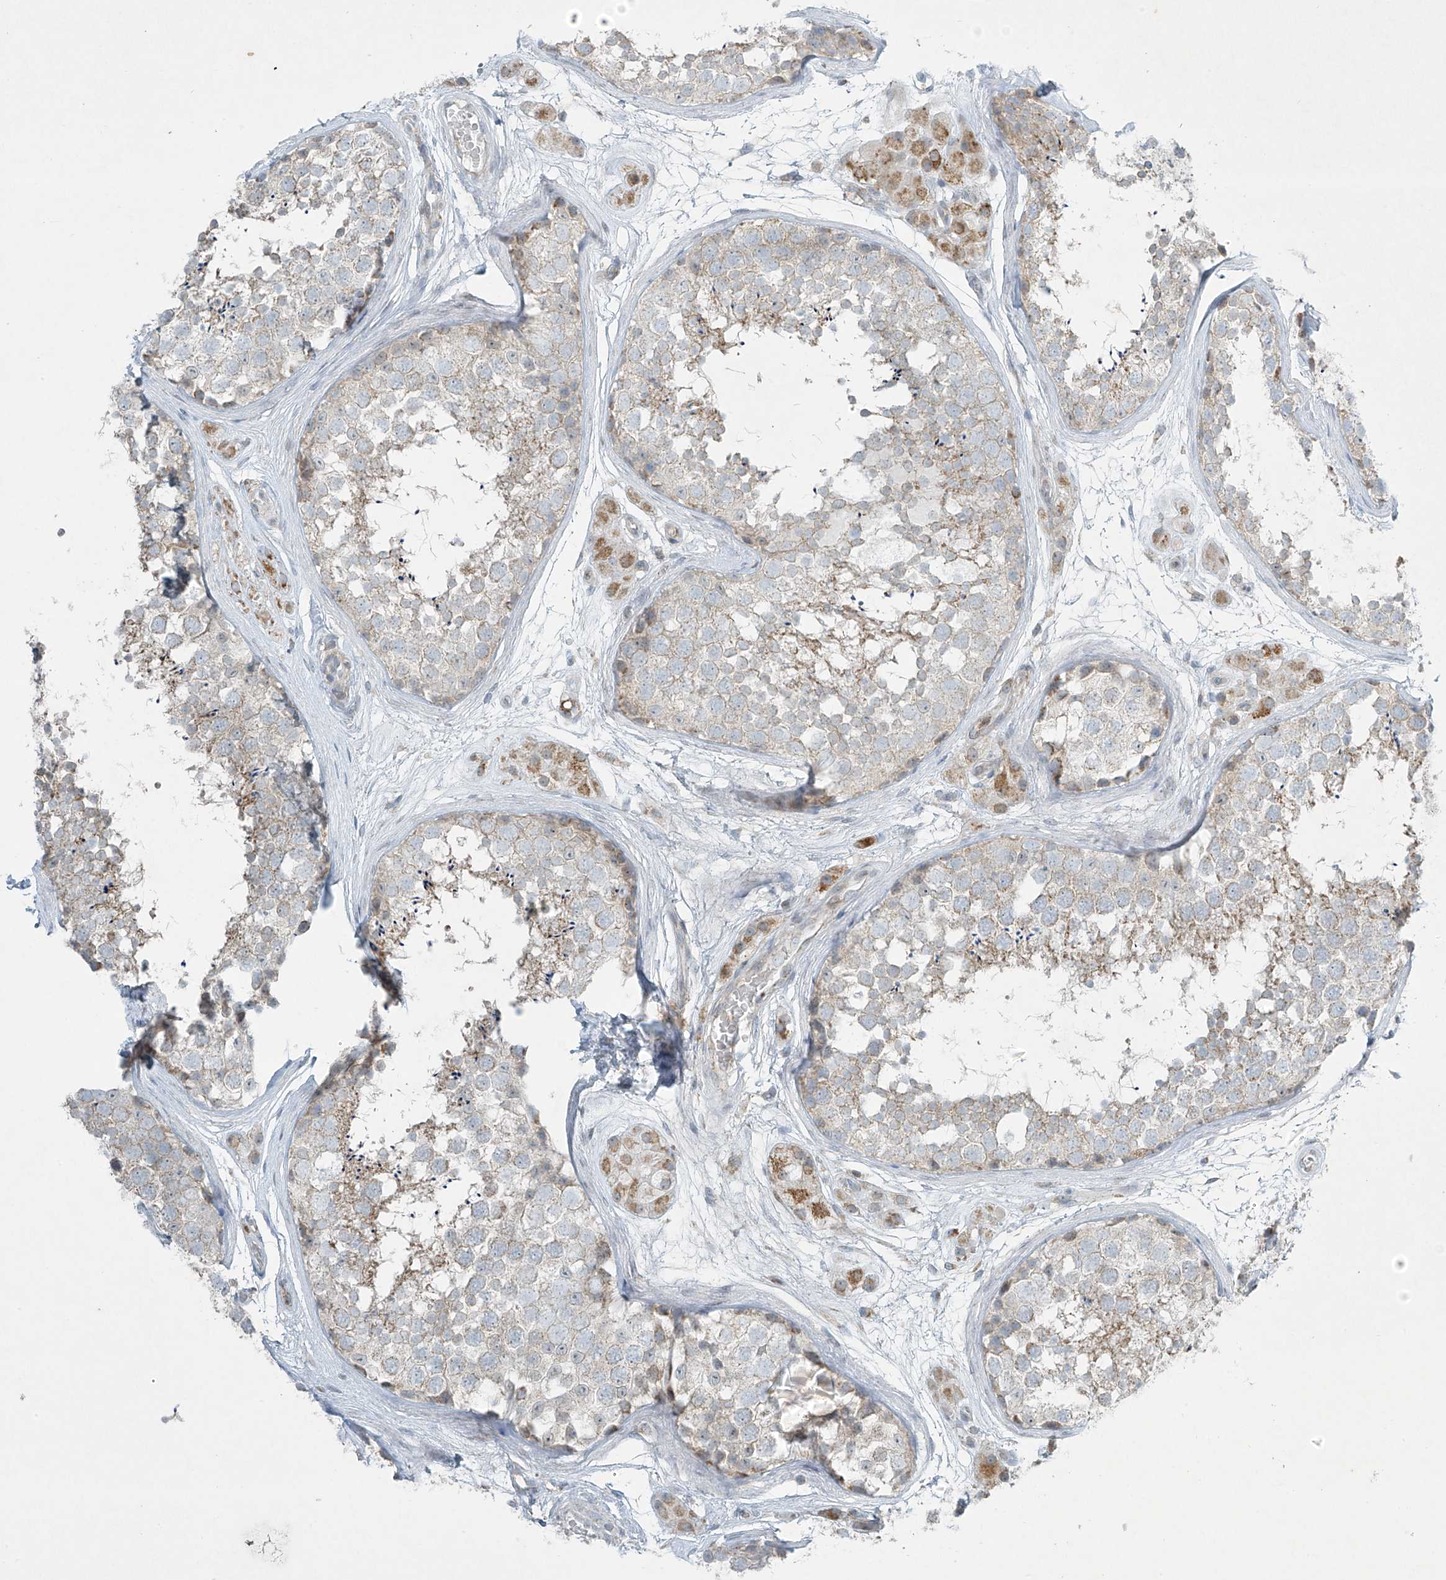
{"staining": {"intensity": "weak", "quantity": "<25%", "location": "cytoplasmic/membranous"}, "tissue": "testis", "cell_type": "Cells in seminiferous ducts", "image_type": "normal", "snomed": [{"axis": "morphology", "description": "Normal tissue, NOS"}, {"axis": "topography", "description": "Testis"}], "caption": "Immunohistochemistry (IHC) of unremarkable human testis exhibits no positivity in cells in seminiferous ducts. (Brightfield microscopy of DAB IHC at high magnification).", "gene": "SMDT1", "patient": {"sex": "male", "age": 56}}